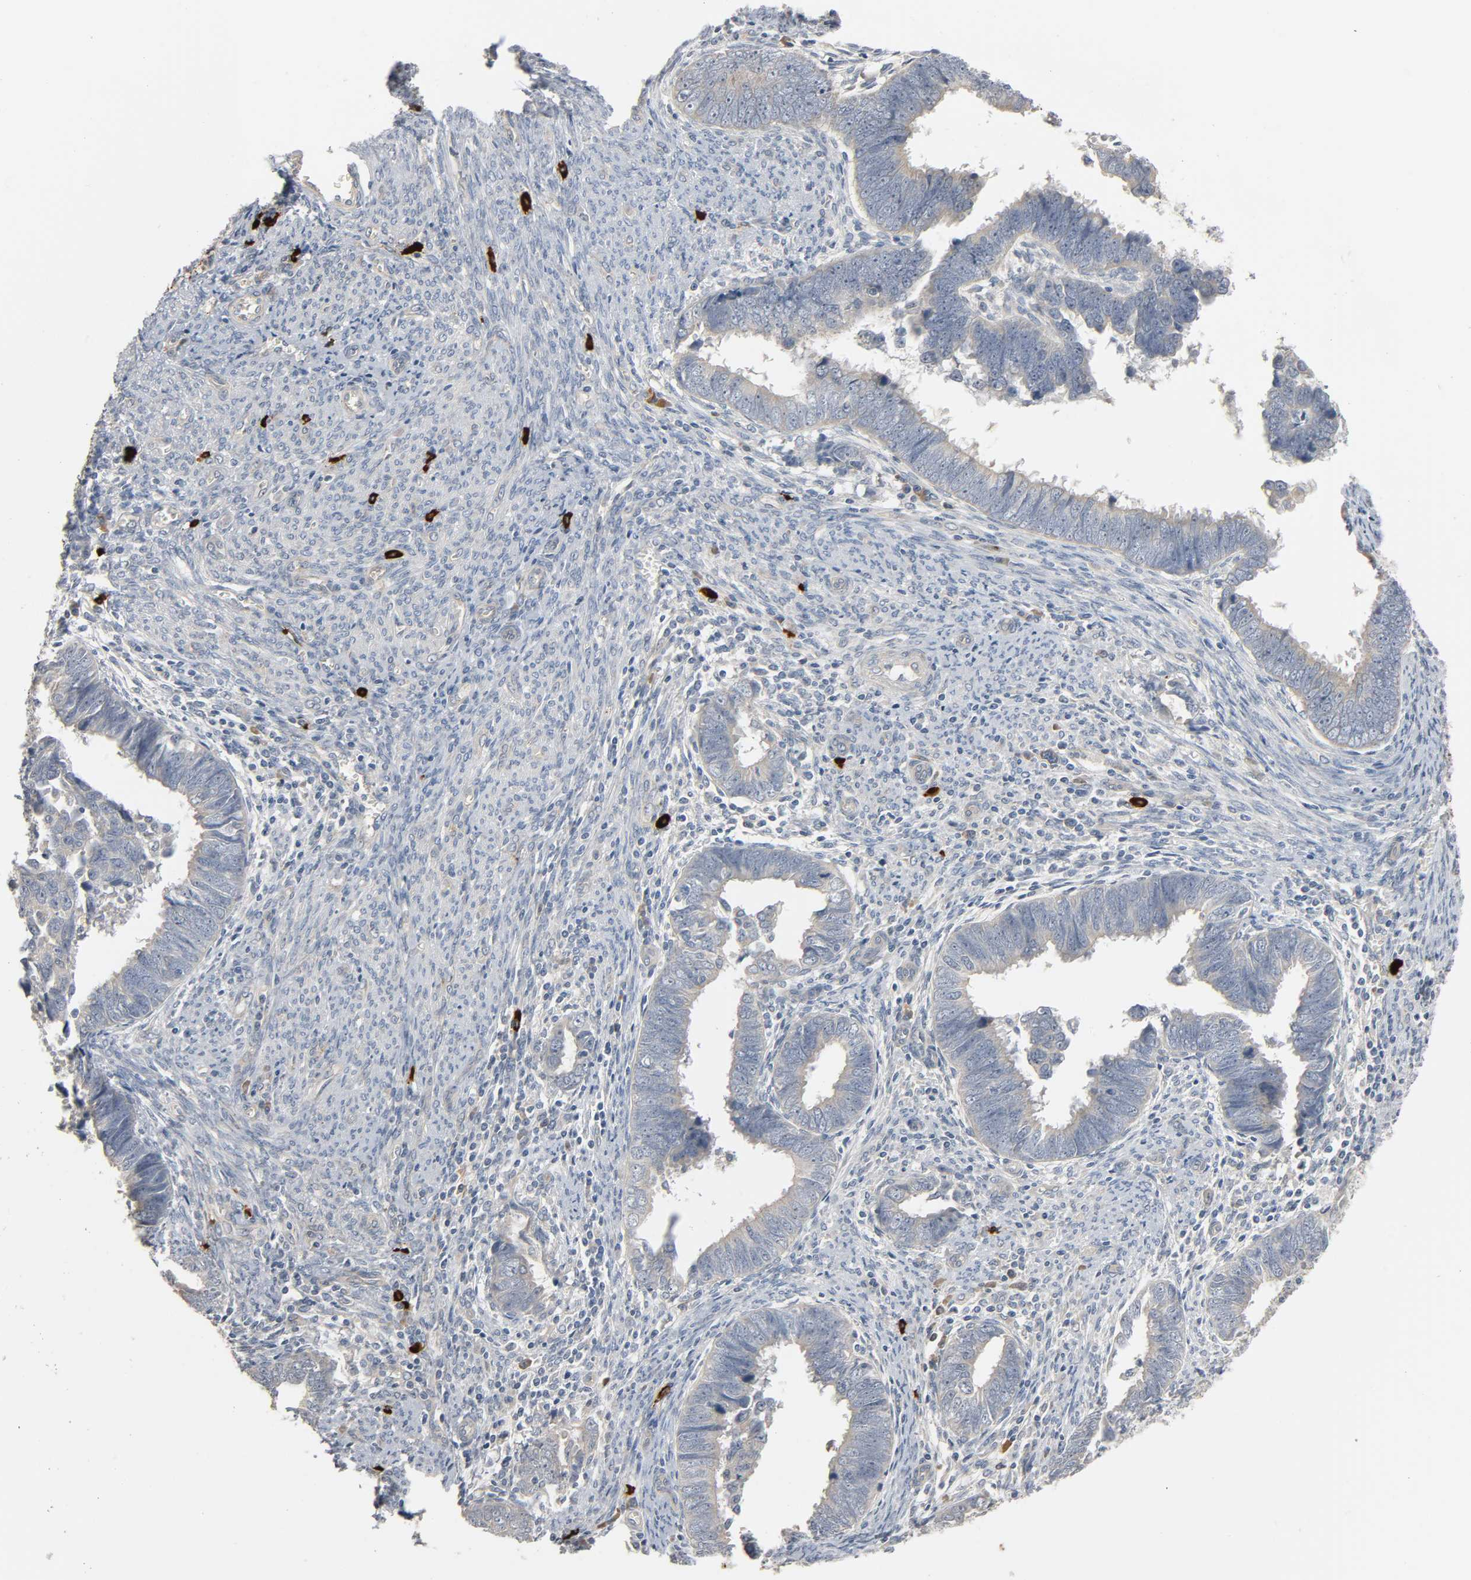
{"staining": {"intensity": "negative", "quantity": "none", "location": "none"}, "tissue": "endometrial cancer", "cell_type": "Tumor cells", "image_type": "cancer", "snomed": [{"axis": "morphology", "description": "Adenocarcinoma, NOS"}, {"axis": "topography", "description": "Endometrium"}], "caption": "Endometrial cancer (adenocarcinoma) was stained to show a protein in brown. There is no significant positivity in tumor cells.", "gene": "LIMCH1", "patient": {"sex": "female", "age": 75}}